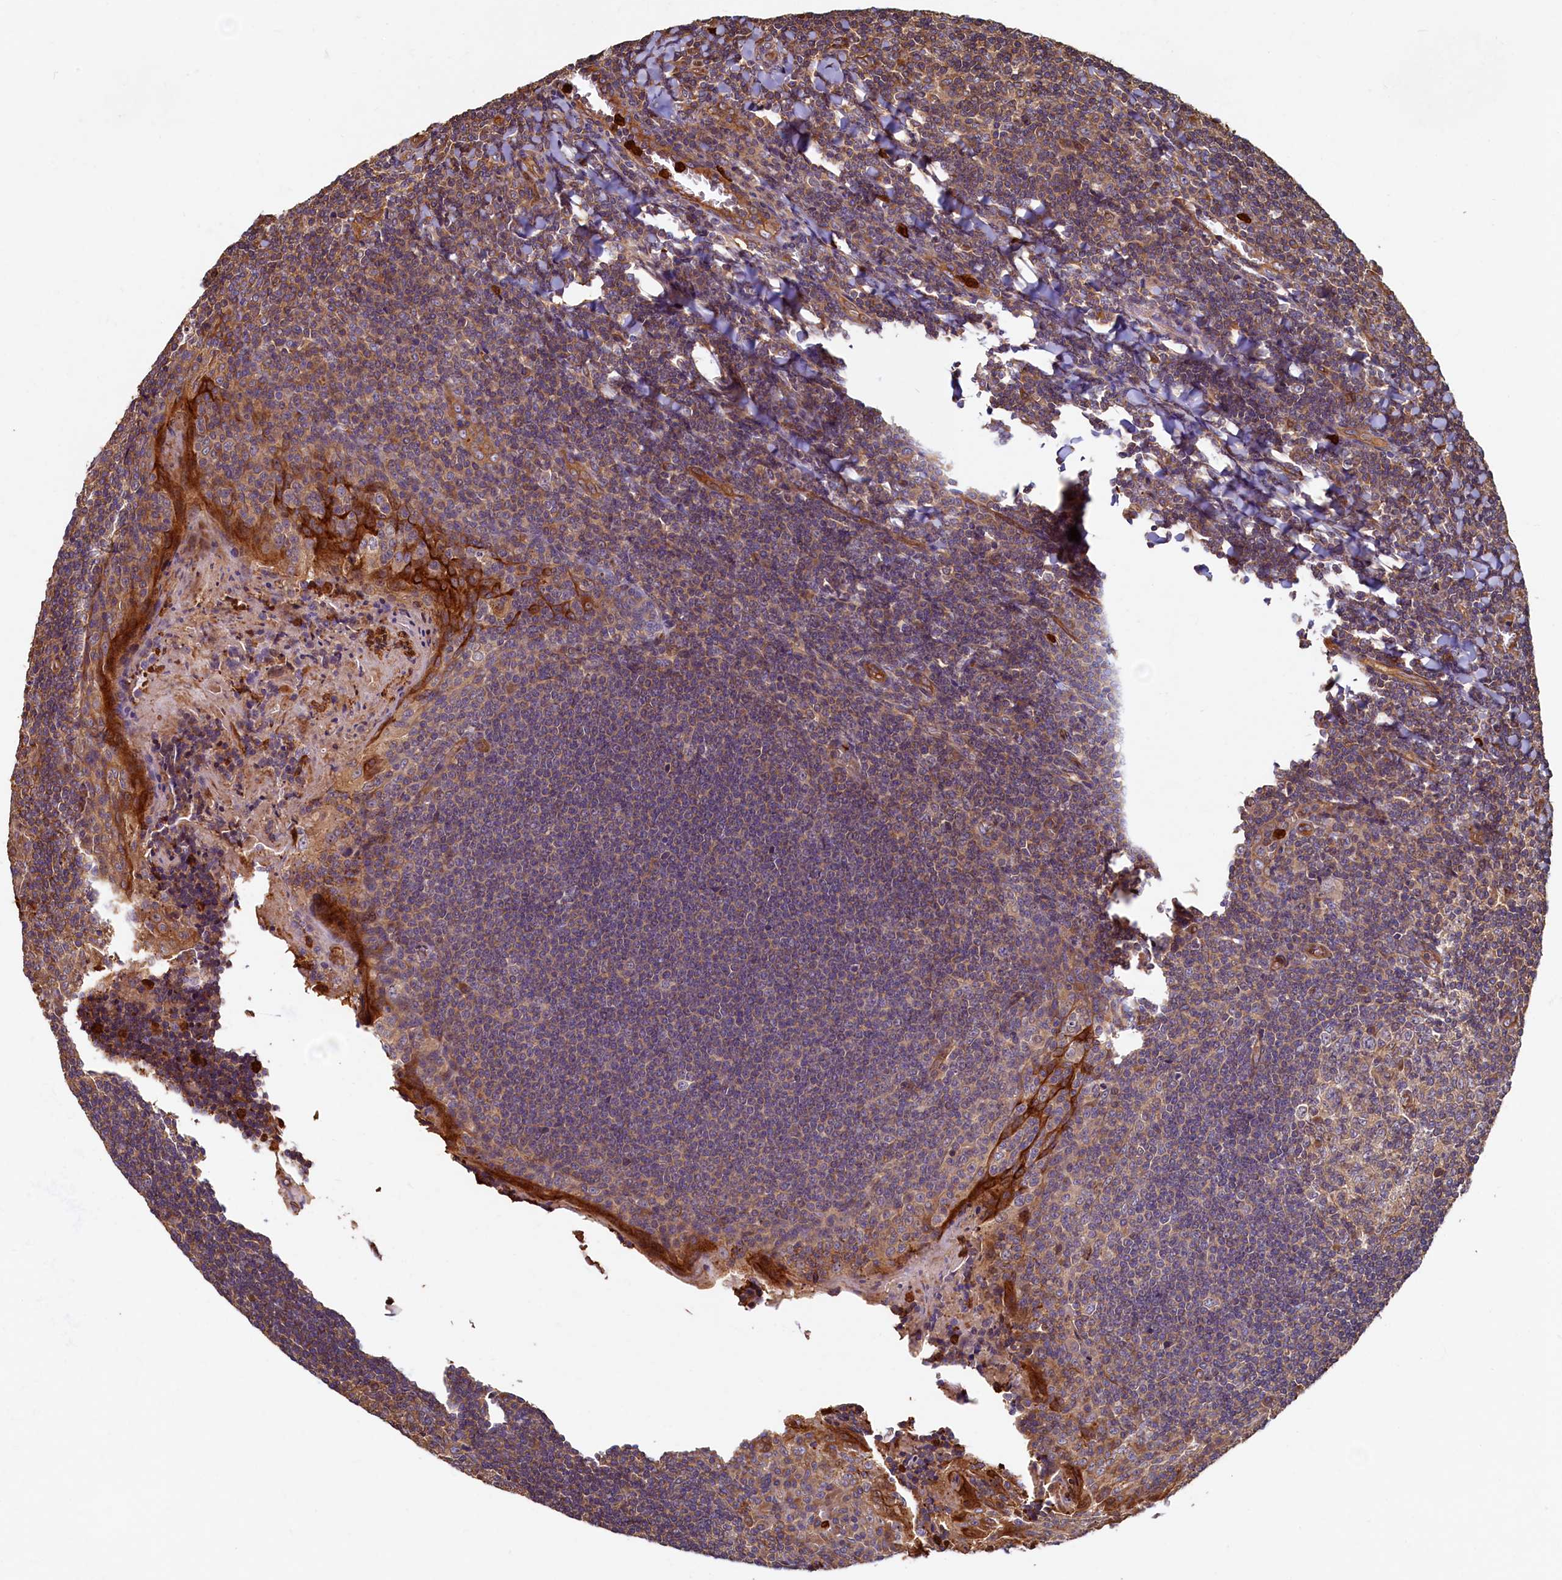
{"staining": {"intensity": "moderate", "quantity": ">75%", "location": "cytoplasmic/membranous"}, "tissue": "tonsil", "cell_type": "Germinal center cells", "image_type": "normal", "snomed": [{"axis": "morphology", "description": "Normal tissue, NOS"}, {"axis": "topography", "description": "Tonsil"}], "caption": "Immunohistochemical staining of benign human tonsil reveals moderate cytoplasmic/membranous protein staining in approximately >75% of germinal center cells. (DAB (3,3'-diaminobenzidine) IHC with brightfield microscopy, high magnification).", "gene": "CCDC102B", "patient": {"sex": "male", "age": 27}}